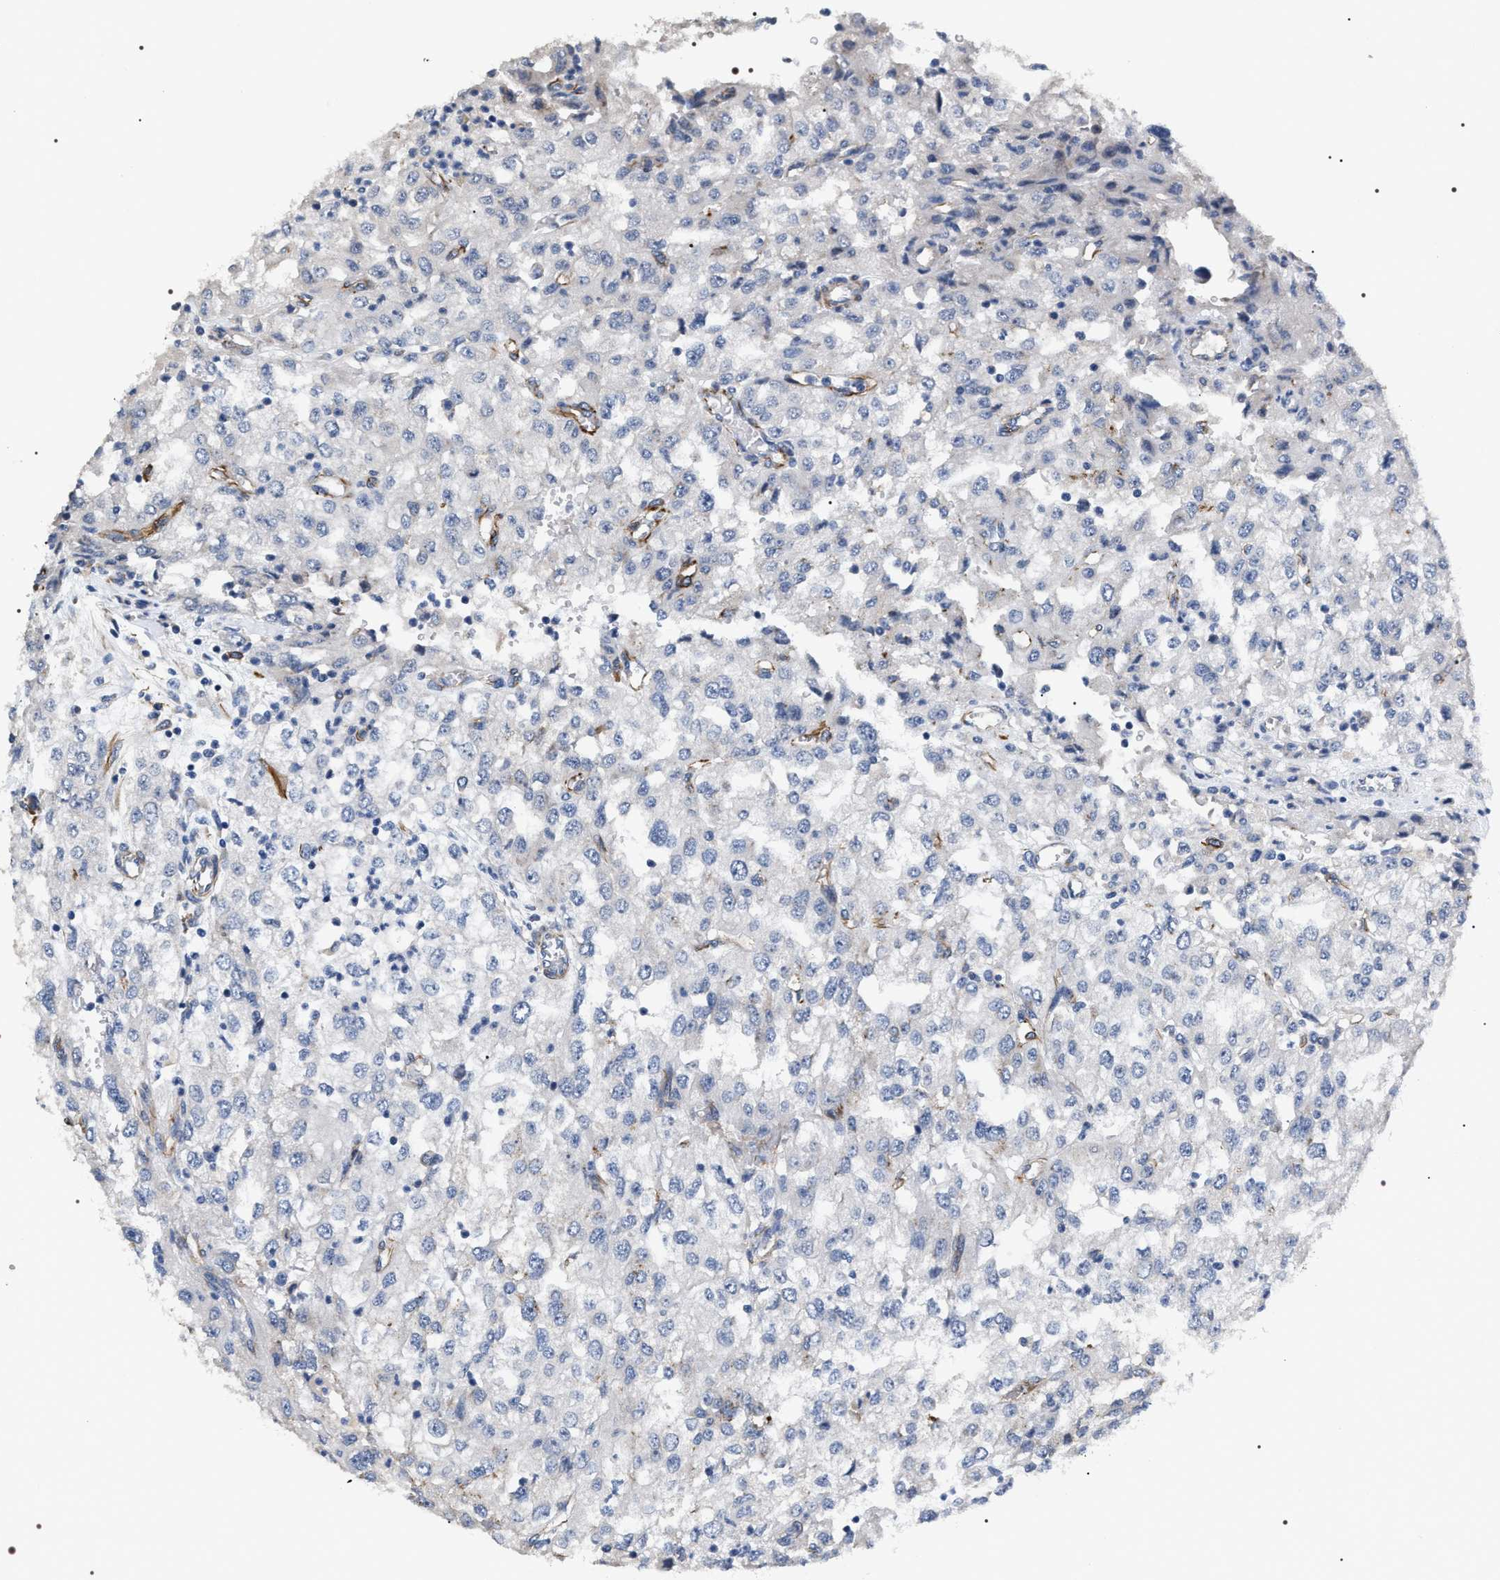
{"staining": {"intensity": "negative", "quantity": "none", "location": "none"}, "tissue": "renal cancer", "cell_type": "Tumor cells", "image_type": "cancer", "snomed": [{"axis": "morphology", "description": "Adenocarcinoma, NOS"}, {"axis": "topography", "description": "Kidney"}], "caption": "IHC photomicrograph of human renal cancer stained for a protein (brown), which shows no positivity in tumor cells. (Immunohistochemistry (ihc), brightfield microscopy, high magnification).", "gene": "PKD1L1", "patient": {"sex": "female", "age": 54}}